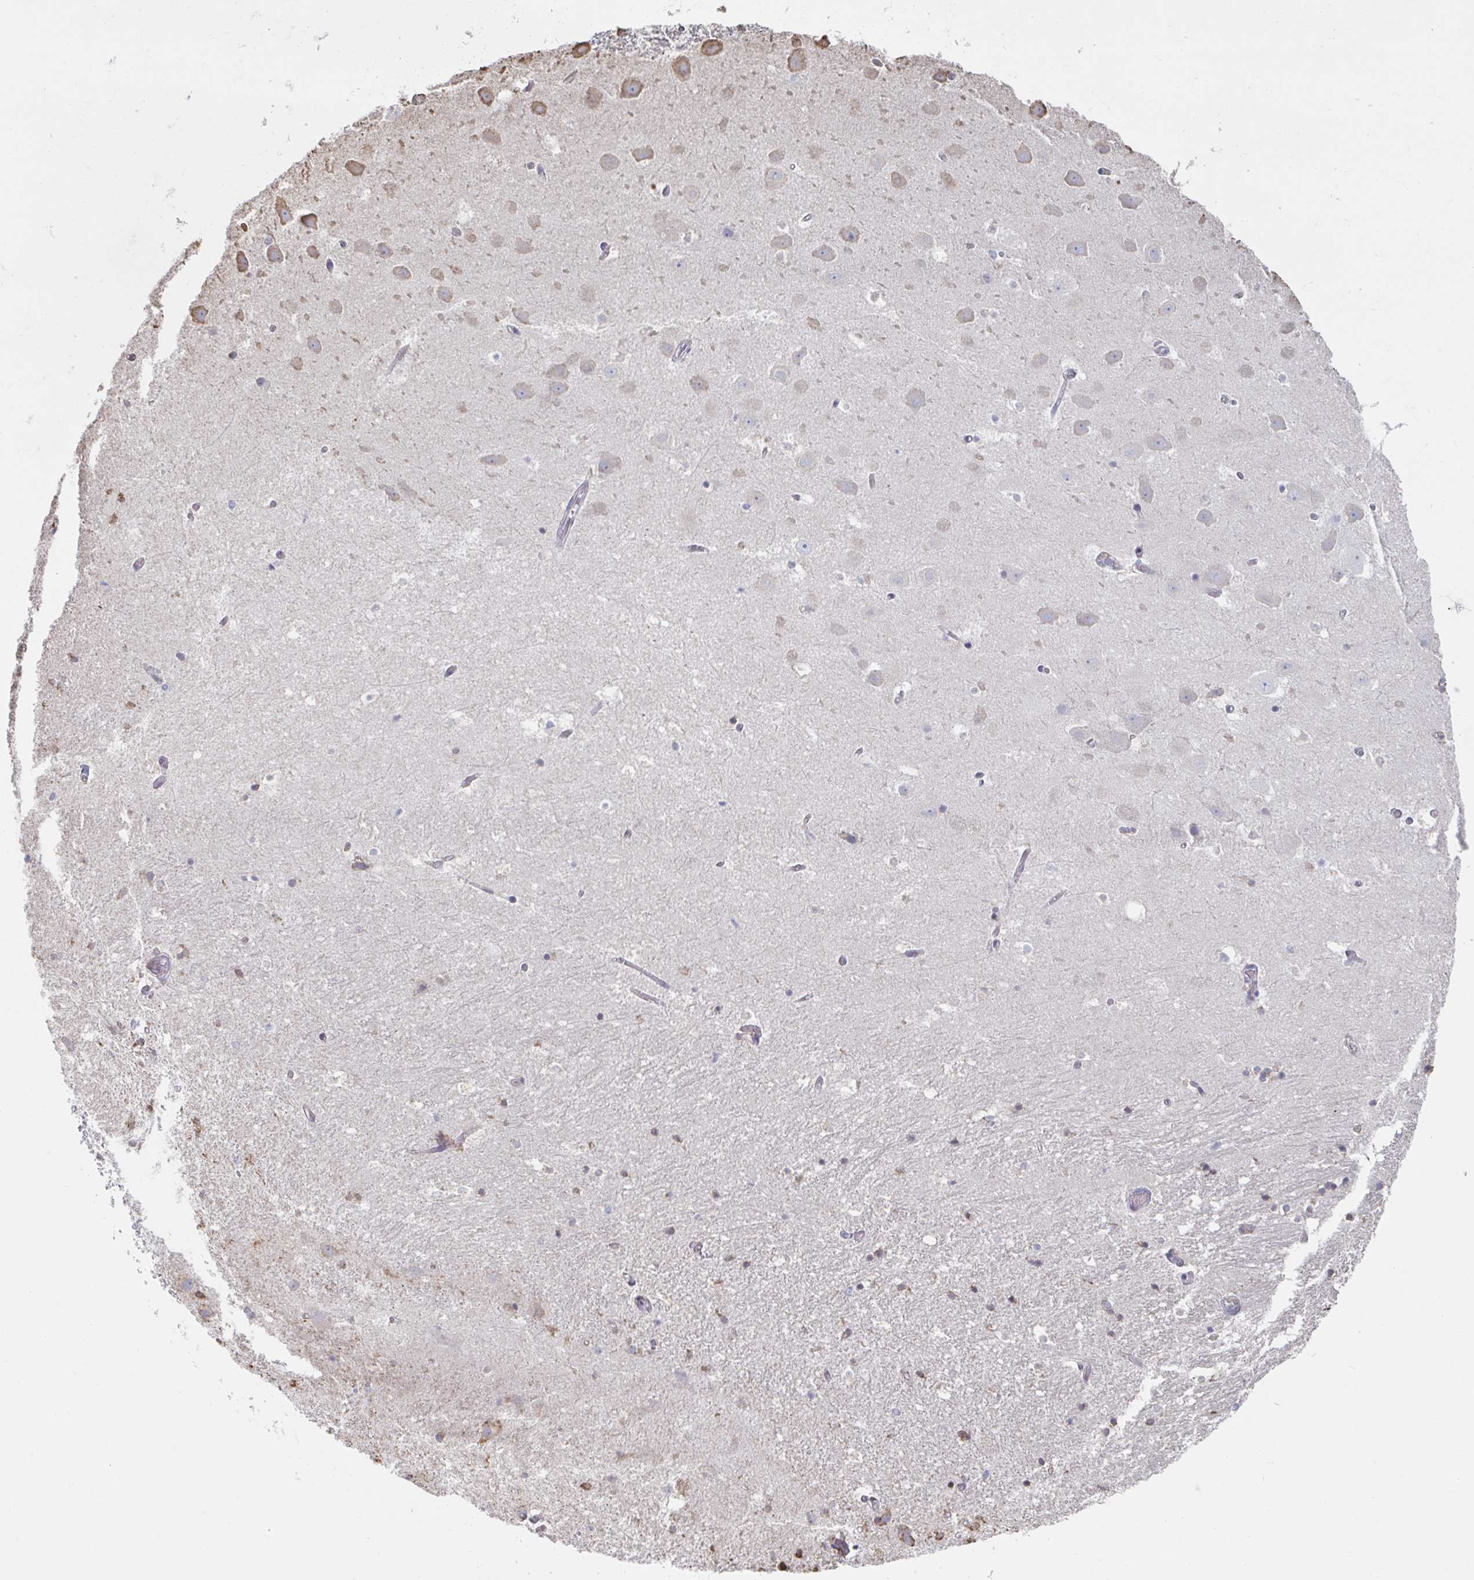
{"staining": {"intensity": "moderate", "quantity": "<25%", "location": "cytoplasmic/membranous"}, "tissue": "hippocampus", "cell_type": "Glial cells", "image_type": "normal", "snomed": [{"axis": "morphology", "description": "Normal tissue, NOS"}, {"axis": "topography", "description": "Hippocampus"}], "caption": "The immunohistochemical stain highlights moderate cytoplasmic/membranous expression in glial cells of normal hippocampus. The protein is stained brown, and the nuclei are stained in blue (DAB IHC with brightfield microscopy, high magnification).", "gene": "RAB5IF", "patient": {"sex": "female", "age": 52}}